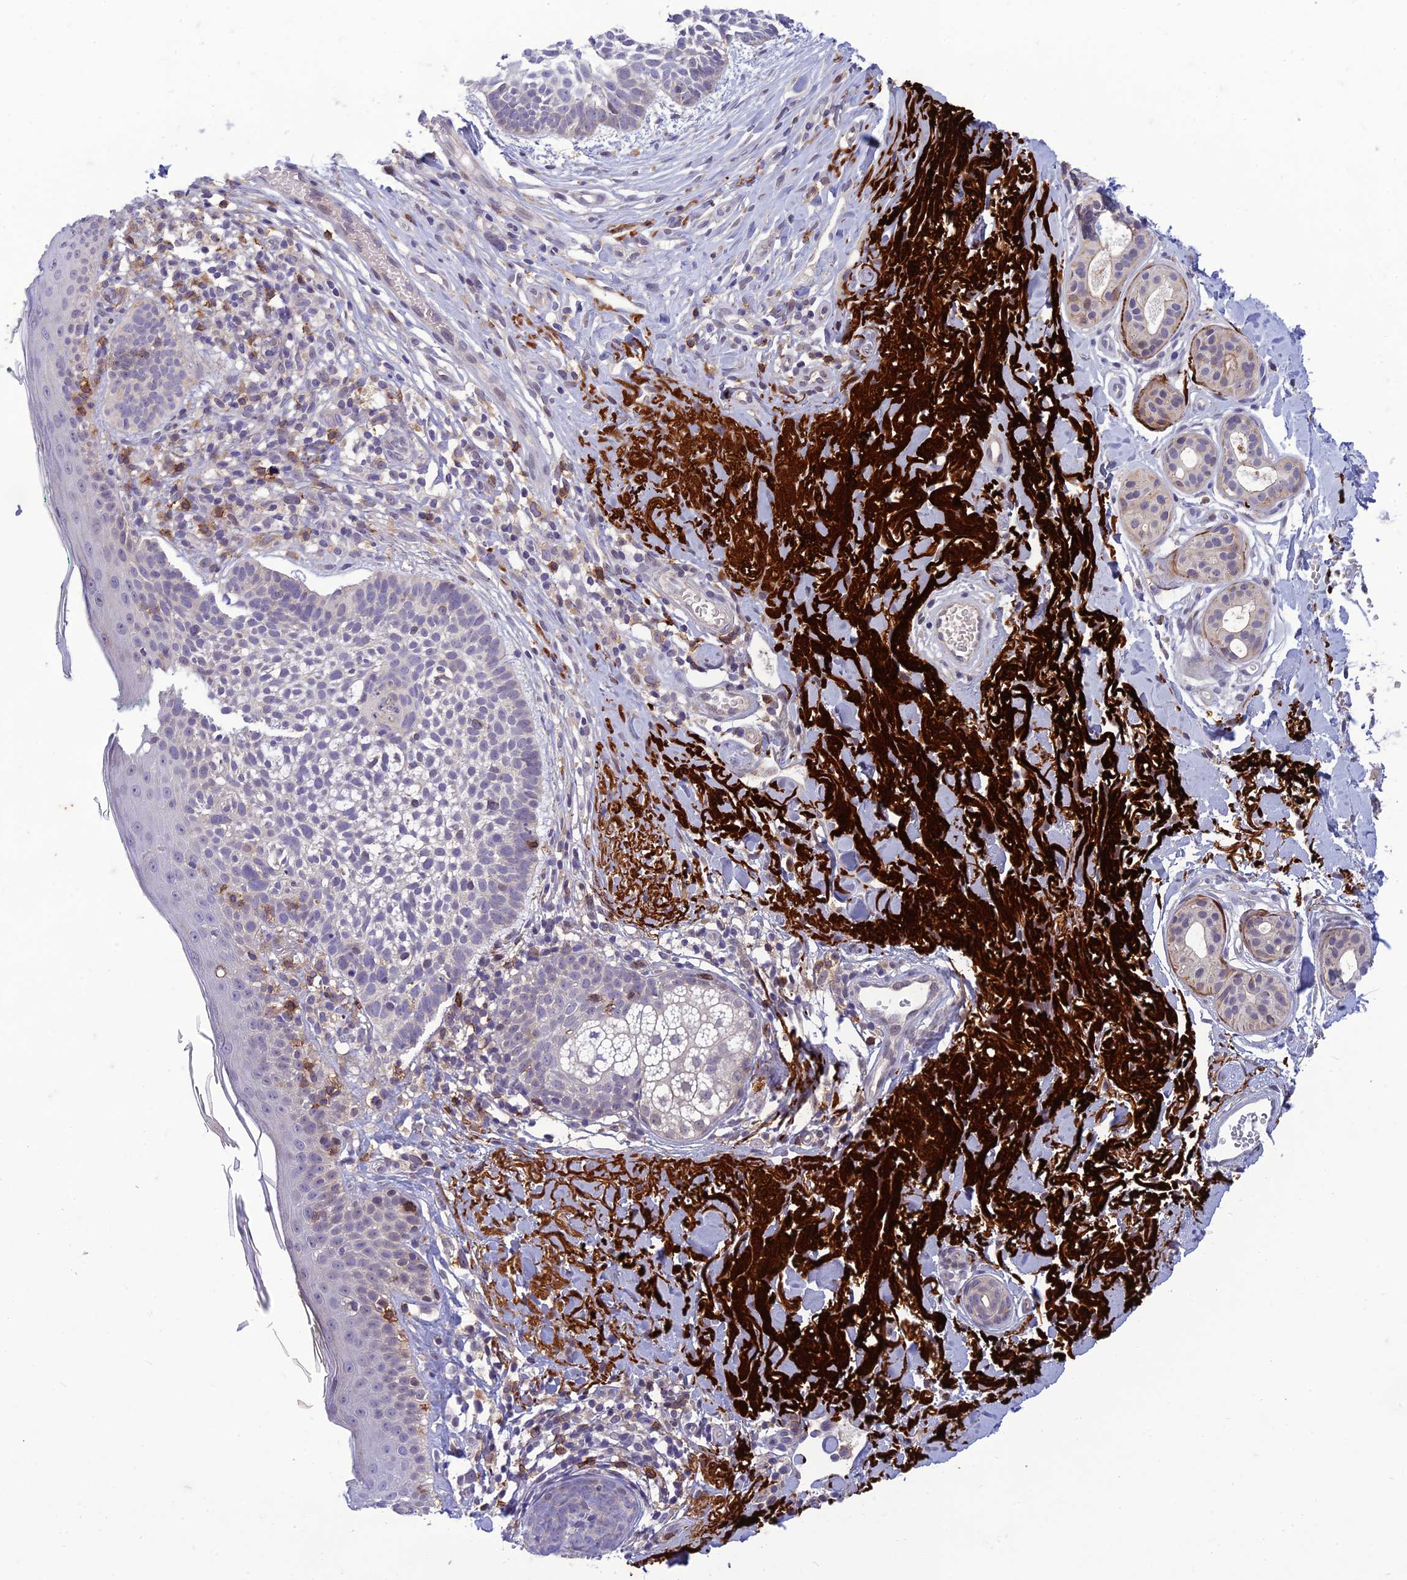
{"staining": {"intensity": "negative", "quantity": "none", "location": "none"}, "tissue": "skin cancer", "cell_type": "Tumor cells", "image_type": "cancer", "snomed": [{"axis": "morphology", "description": "Basal cell carcinoma"}, {"axis": "topography", "description": "Skin"}], "caption": "A micrograph of skin basal cell carcinoma stained for a protein reveals no brown staining in tumor cells.", "gene": "ITGAE", "patient": {"sex": "male", "age": 71}}